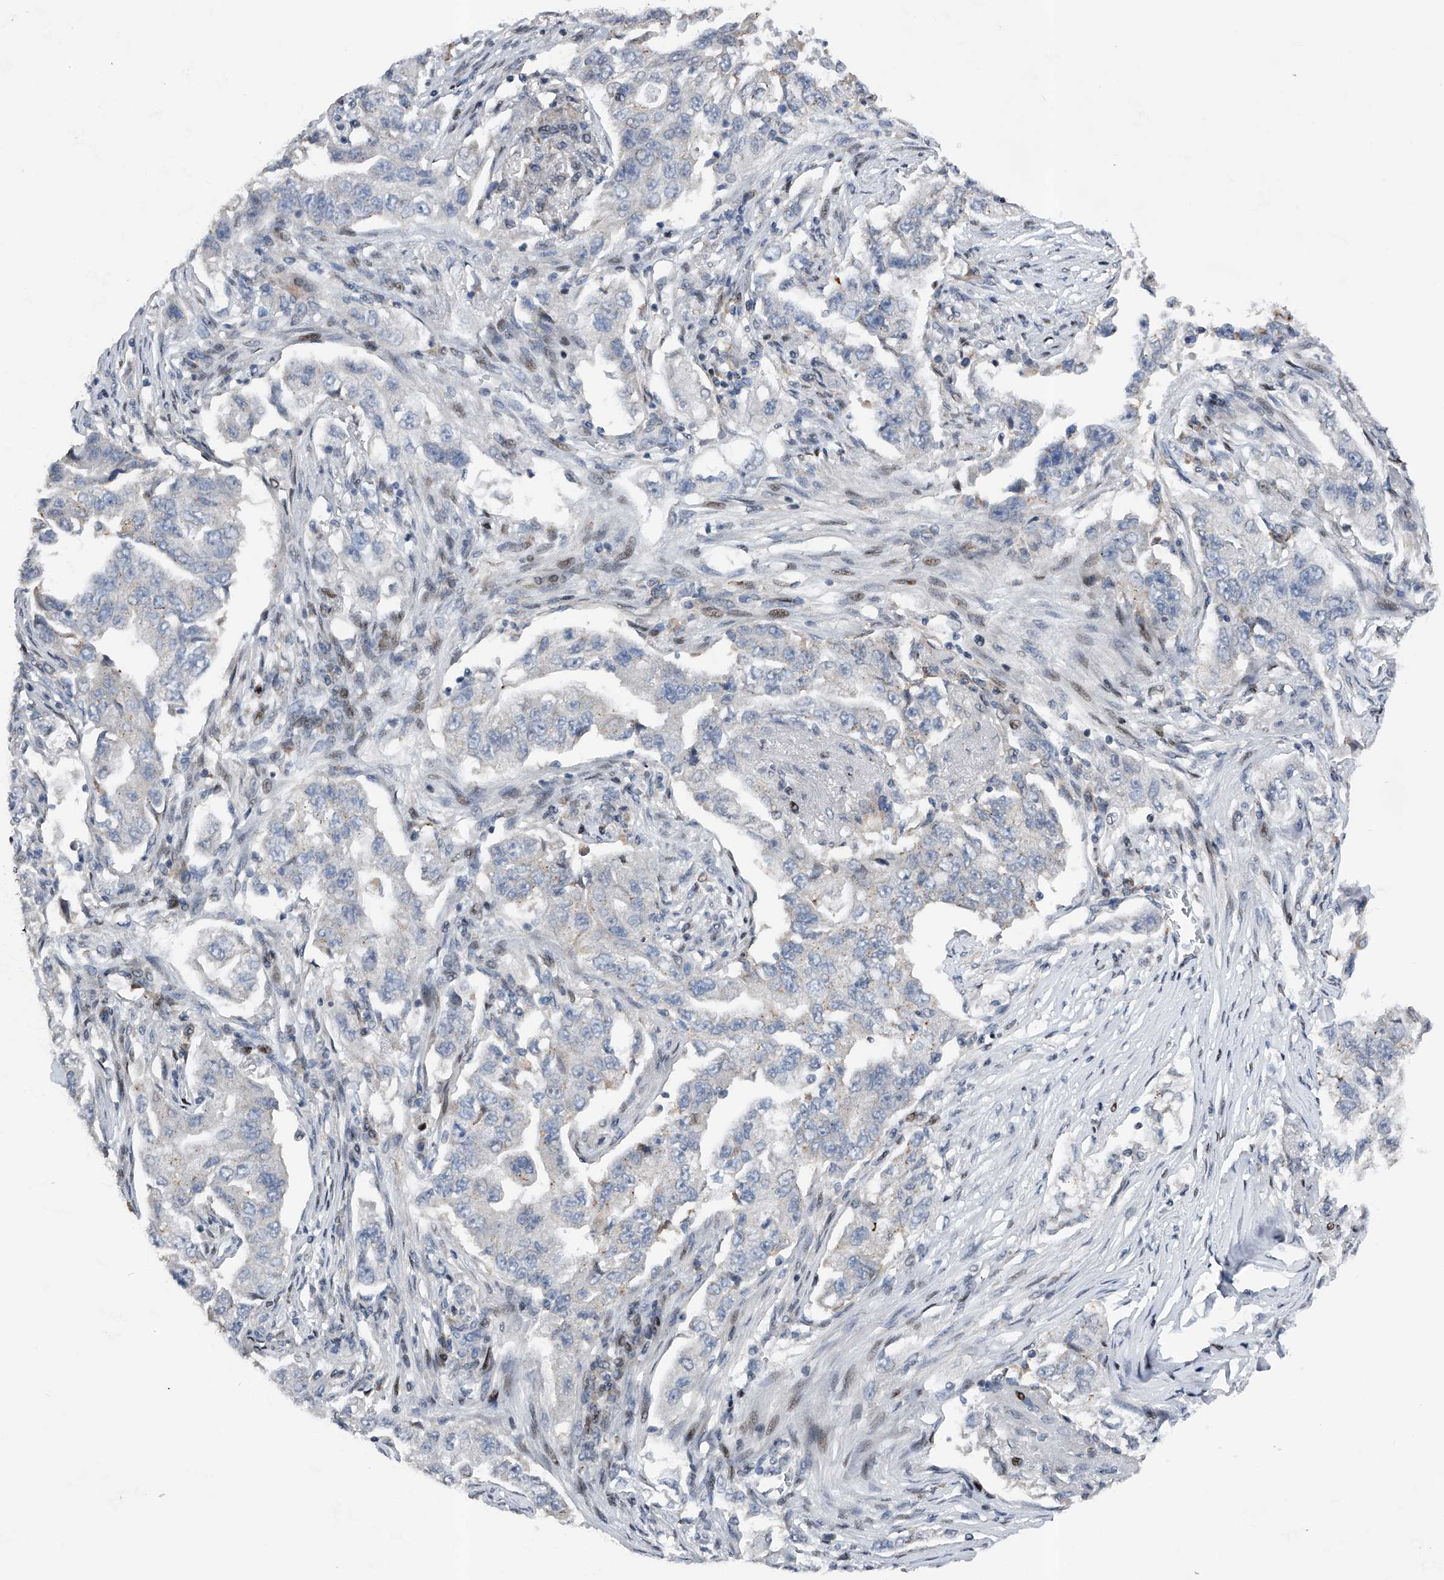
{"staining": {"intensity": "negative", "quantity": "none", "location": "none"}, "tissue": "lung cancer", "cell_type": "Tumor cells", "image_type": "cancer", "snomed": [{"axis": "morphology", "description": "Adenocarcinoma, NOS"}, {"axis": "topography", "description": "Lung"}], "caption": "The micrograph demonstrates no staining of tumor cells in lung adenocarcinoma.", "gene": "RWDD2A", "patient": {"sex": "female", "age": 51}}